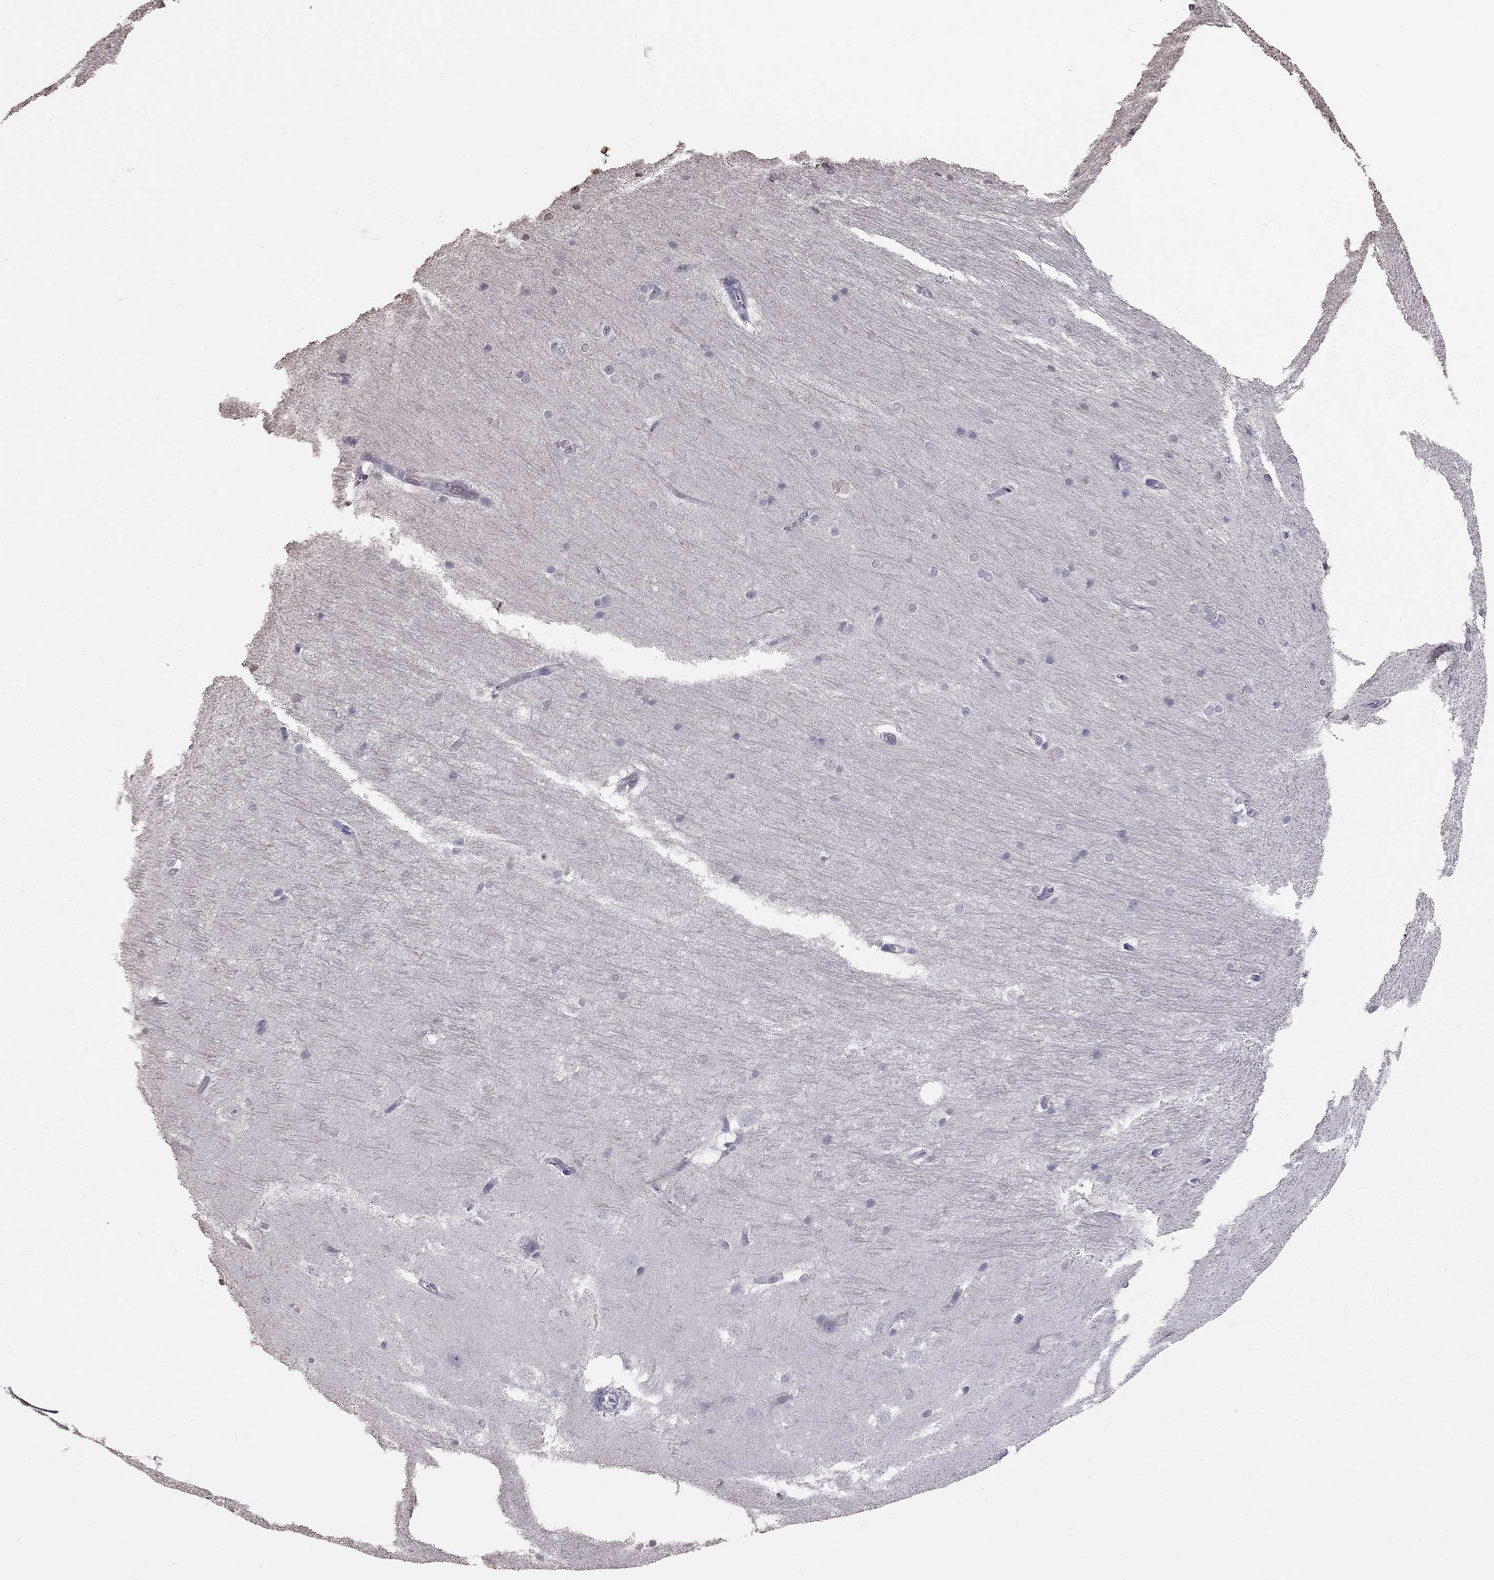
{"staining": {"intensity": "negative", "quantity": "none", "location": "none"}, "tissue": "hippocampus", "cell_type": "Glial cells", "image_type": "normal", "snomed": [{"axis": "morphology", "description": "Normal tissue, NOS"}, {"axis": "topography", "description": "Cerebral cortex"}, {"axis": "topography", "description": "Hippocampus"}], "caption": "Glial cells show no significant positivity in unremarkable hippocampus.", "gene": "SUN3", "patient": {"sex": "female", "age": 19}}